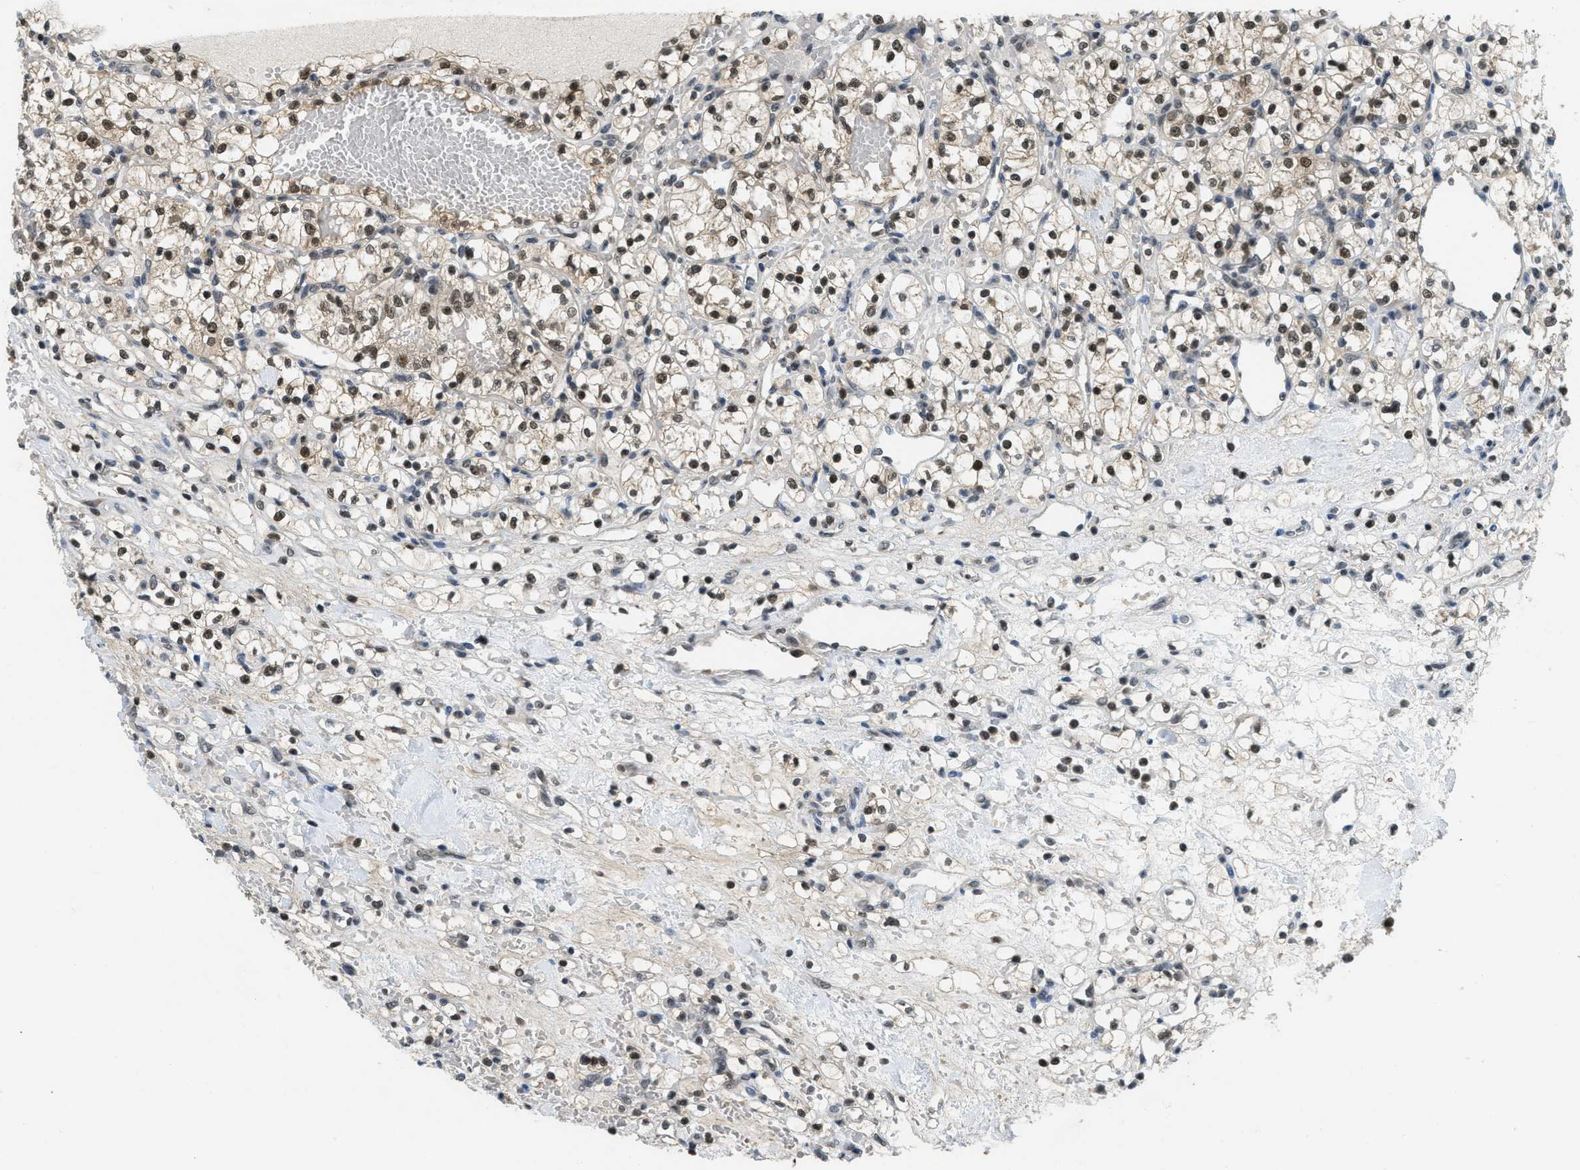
{"staining": {"intensity": "strong", "quantity": ">75%", "location": "nuclear"}, "tissue": "renal cancer", "cell_type": "Tumor cells", "image_type": "cancer", "snomed": [{"axis": "morphology", "description": "Adenocarcinoma, NOS"}, {"axis": "topography", "description": "Kidney"}], "caption": "Protein staining of renal adenocarcinoma tissue displays strong nuclear expression in about >75% of tumor cells. Nuclei are stained in blue.", "gene": "DNAJB1", "patient": {"sex": "female", "age": 60}}